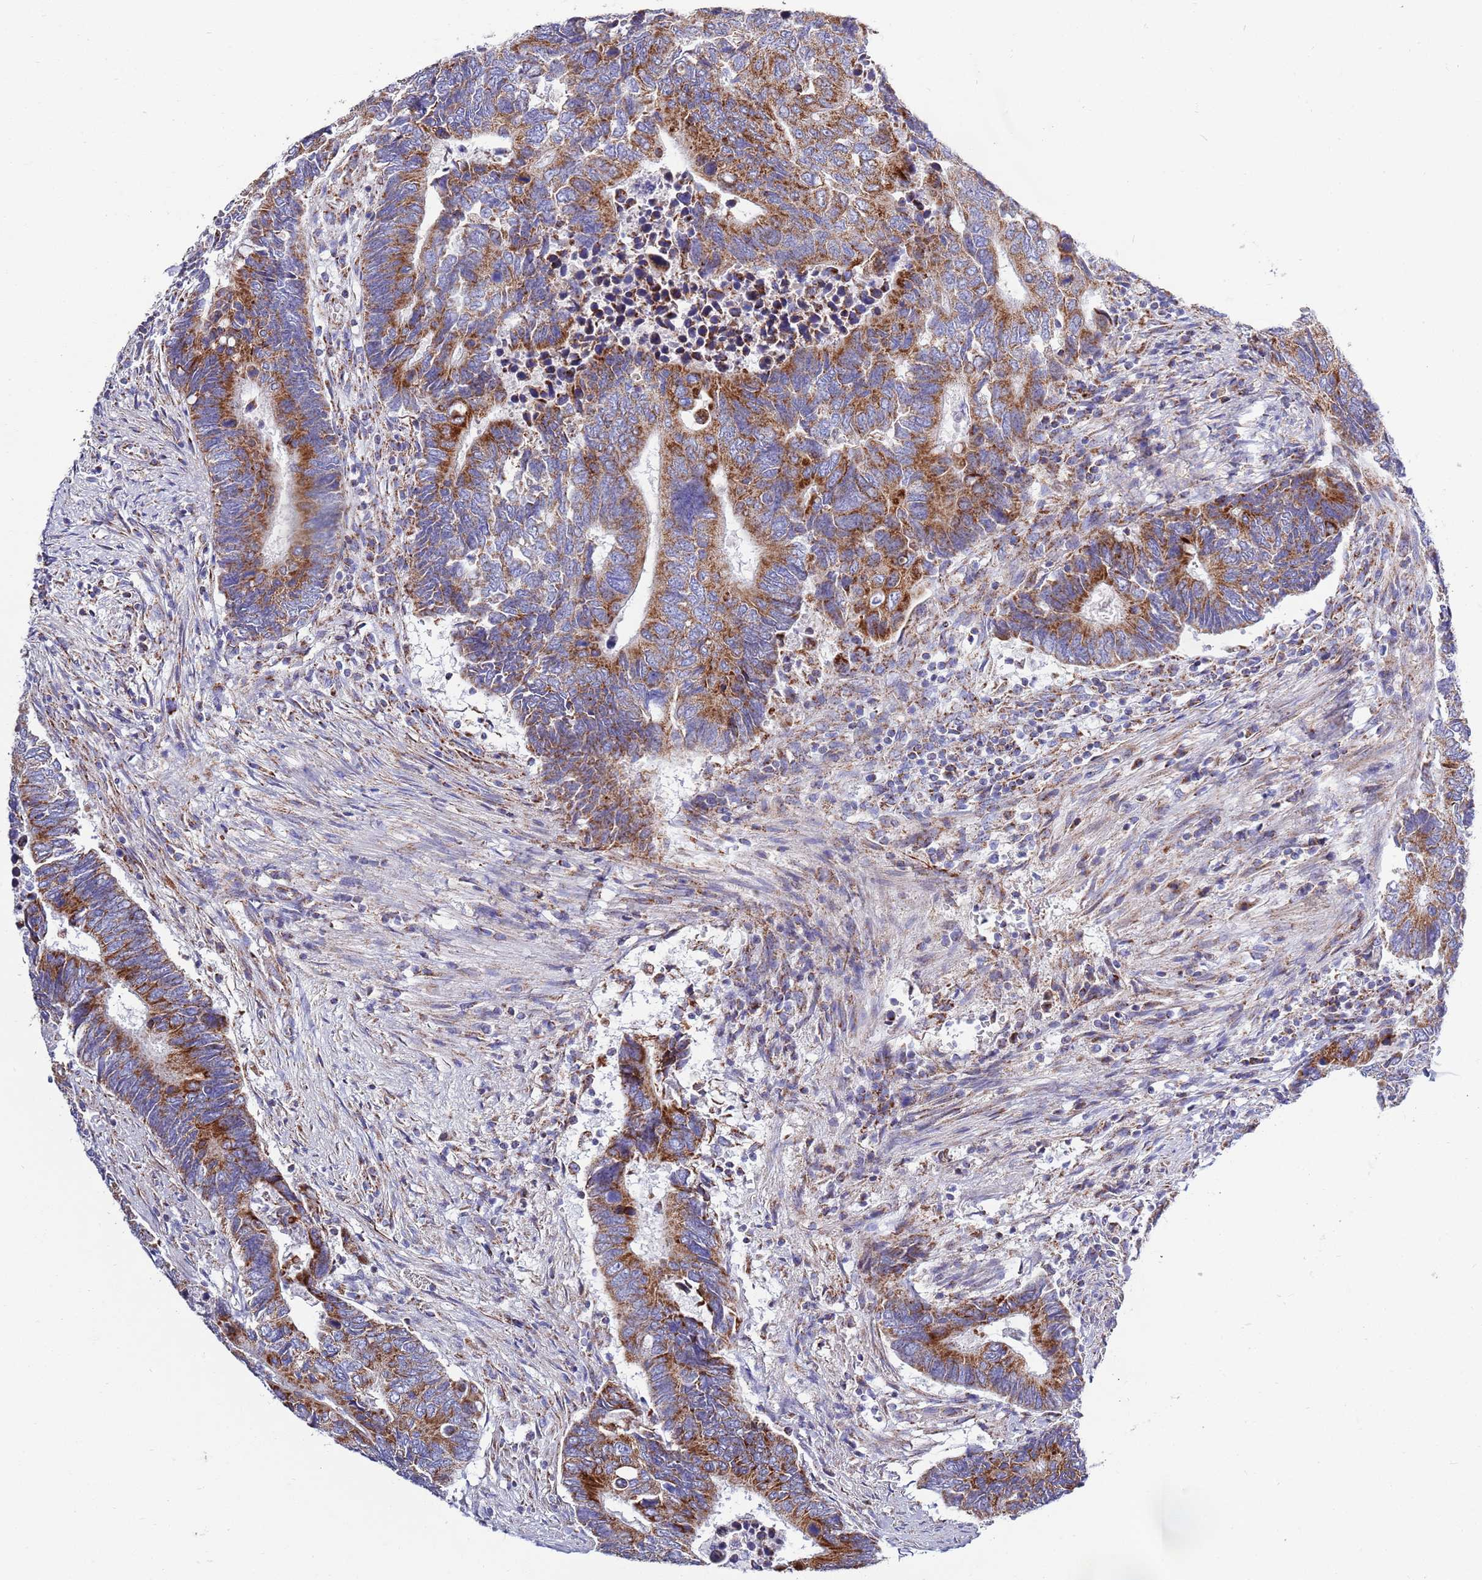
{"staining": {"intensity": "strong", "quantity": ">75%", "location": "cytoplasmic/membranous"}, "tissue": "colorectal cancer", "cell_type": "Tumor cells", "image_type": "cancer", "snomed": [{"axis": "morphology", "description": "Adenocarcinoma, NOS"}, {"axis": "topography", "description": "Colon"}], "caption": "The photomicrograph shows immunohistochemical staining of colorectal adenocarcinoma. There is strong cytoplasmic/membranous positivity is appreciated in approximately >75% of tumor cells.", "gene": "EMC8", "patient": {"sex": "male", "age": 87}}